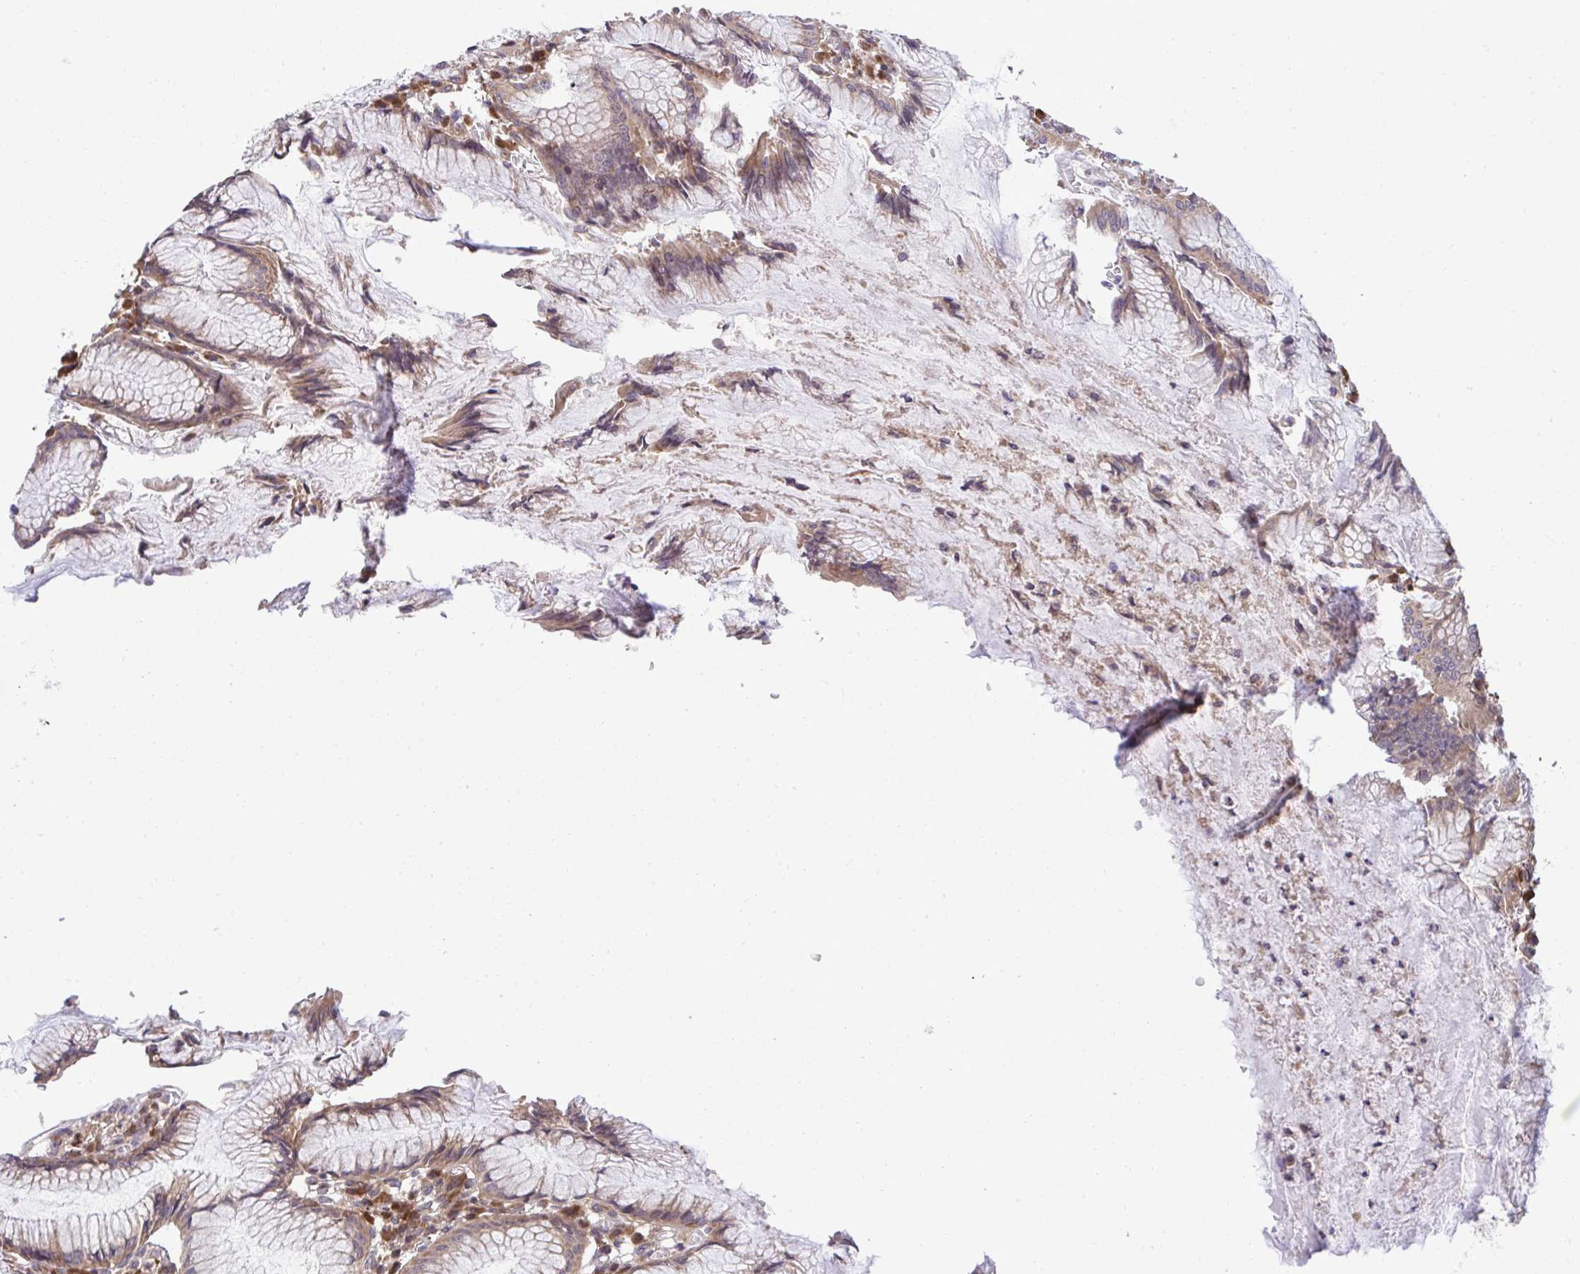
{"staining": {"intensity": "moderate", "quantity": ">75%", "location": "cytoplasmic/membranous"}, "tissue": "stomach", "cell_type": "Glandular cells", "image_type": "normal", "snomed": [{"axis": "morphology", "description": "Normal tissue, NOS"}, {"axis": "topography", "description": "Stomach"}], "caption": "The micrograph shows a brown stain indicating the presence of a protein in the cytoplasmic/membranous of glandular cells in stomach. (DAB = brown stain, brightfield microscopy at high magnification).", "gene": "RPS15", "patient": {"sex": "male", "age": 55}}